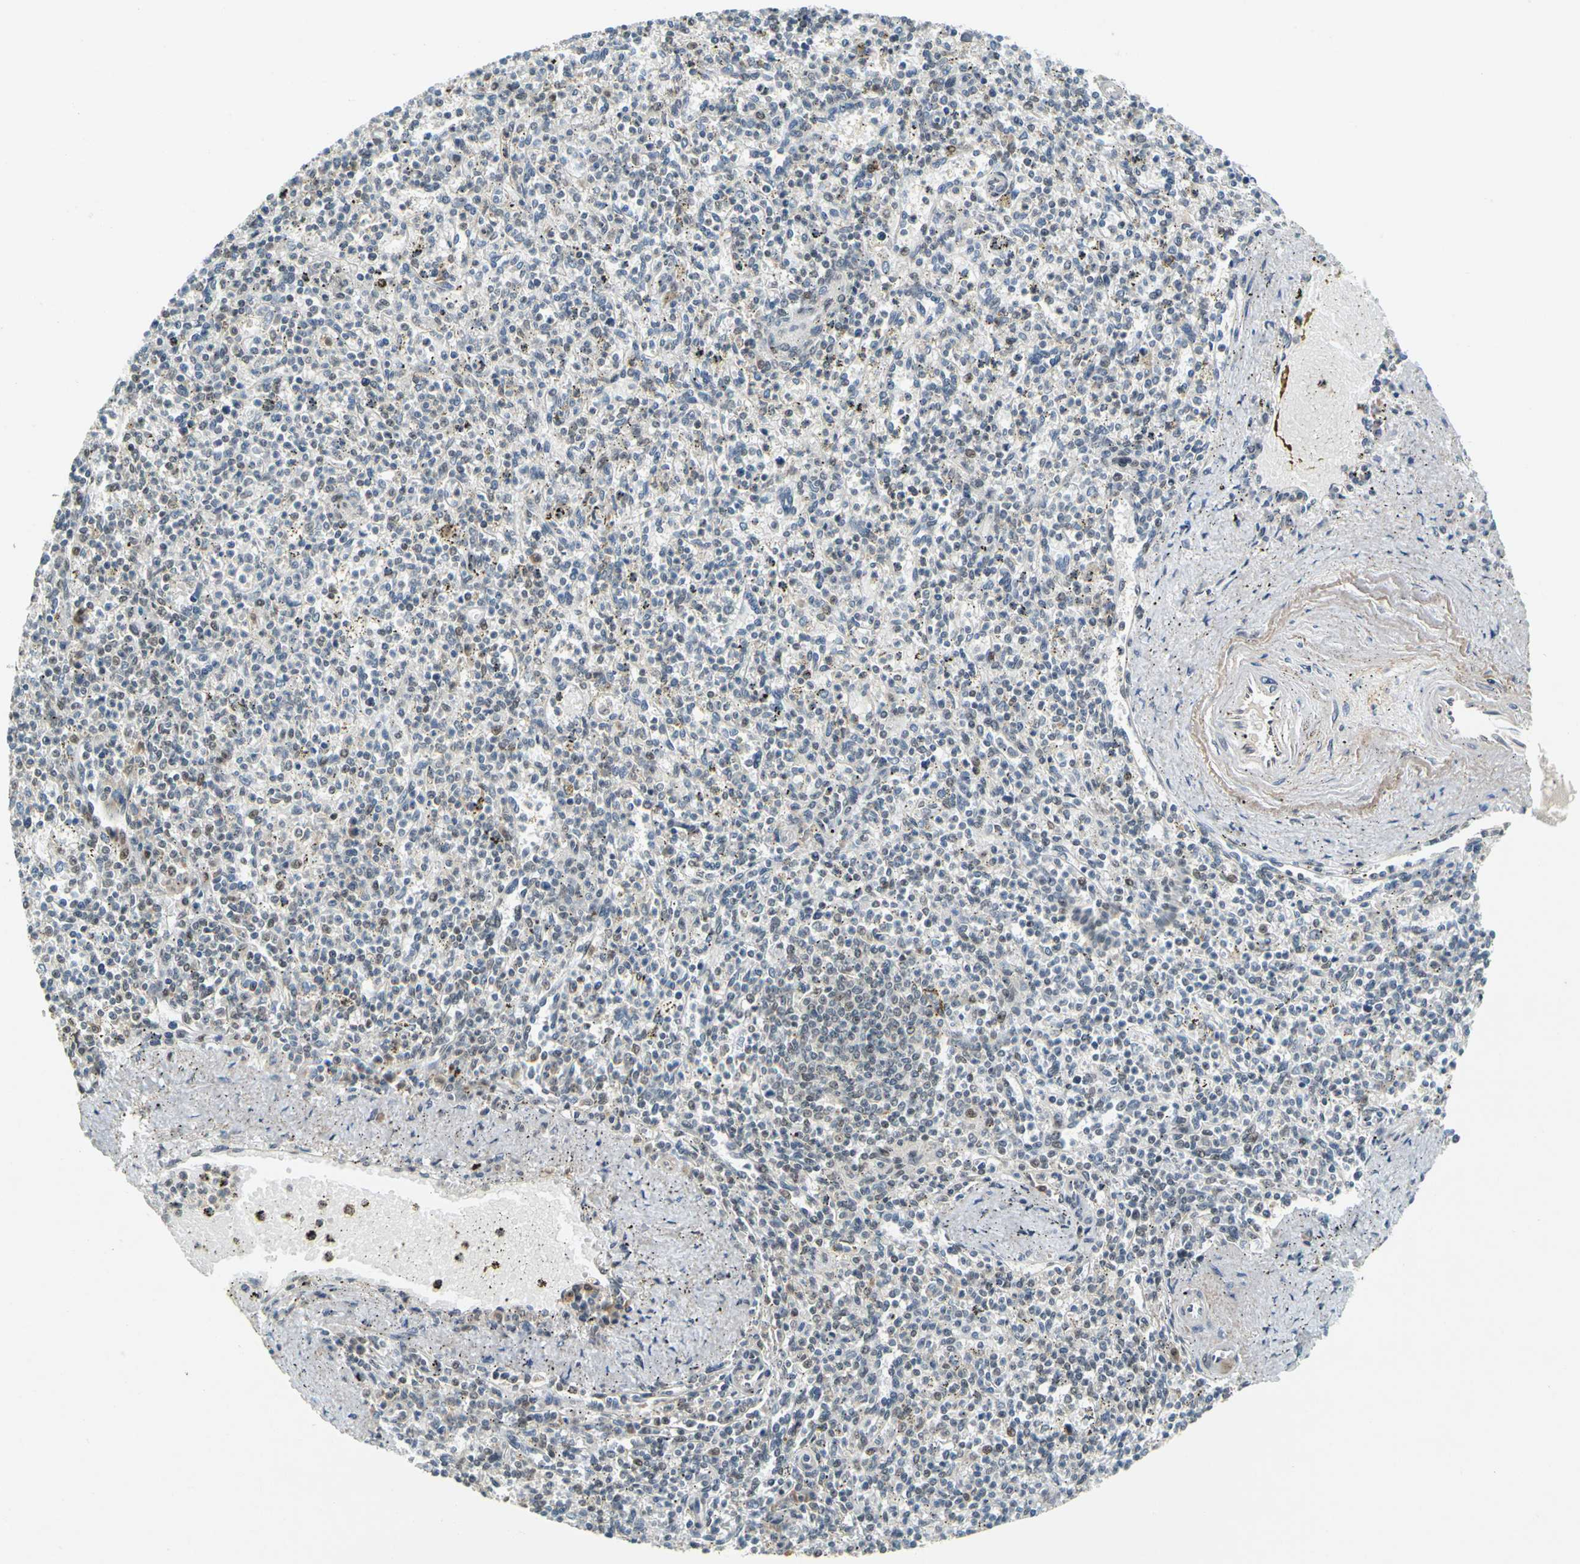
{"staining": {"intensity": "weak", "quantity": "25%-75%", "location": "cytoplasmic/membranous,nuclear"}, "tissue": "spleen", "cell_type": "Cells in red pulp", "image_type": "normal", "snomed": [{"axis": "morphology", "description": "Normal tissue, NOS"}, {"axis": "topography", "description": "Spleen"}], "caption": "DAB immunohistochemical staining of benign human spleen displays weak cytoplasmic/membranous,nuclear protein staining in about 25%-75% of cells in red pulp.", "gene": "POGZ", "patient": {"sex": "male", "age": 72}}